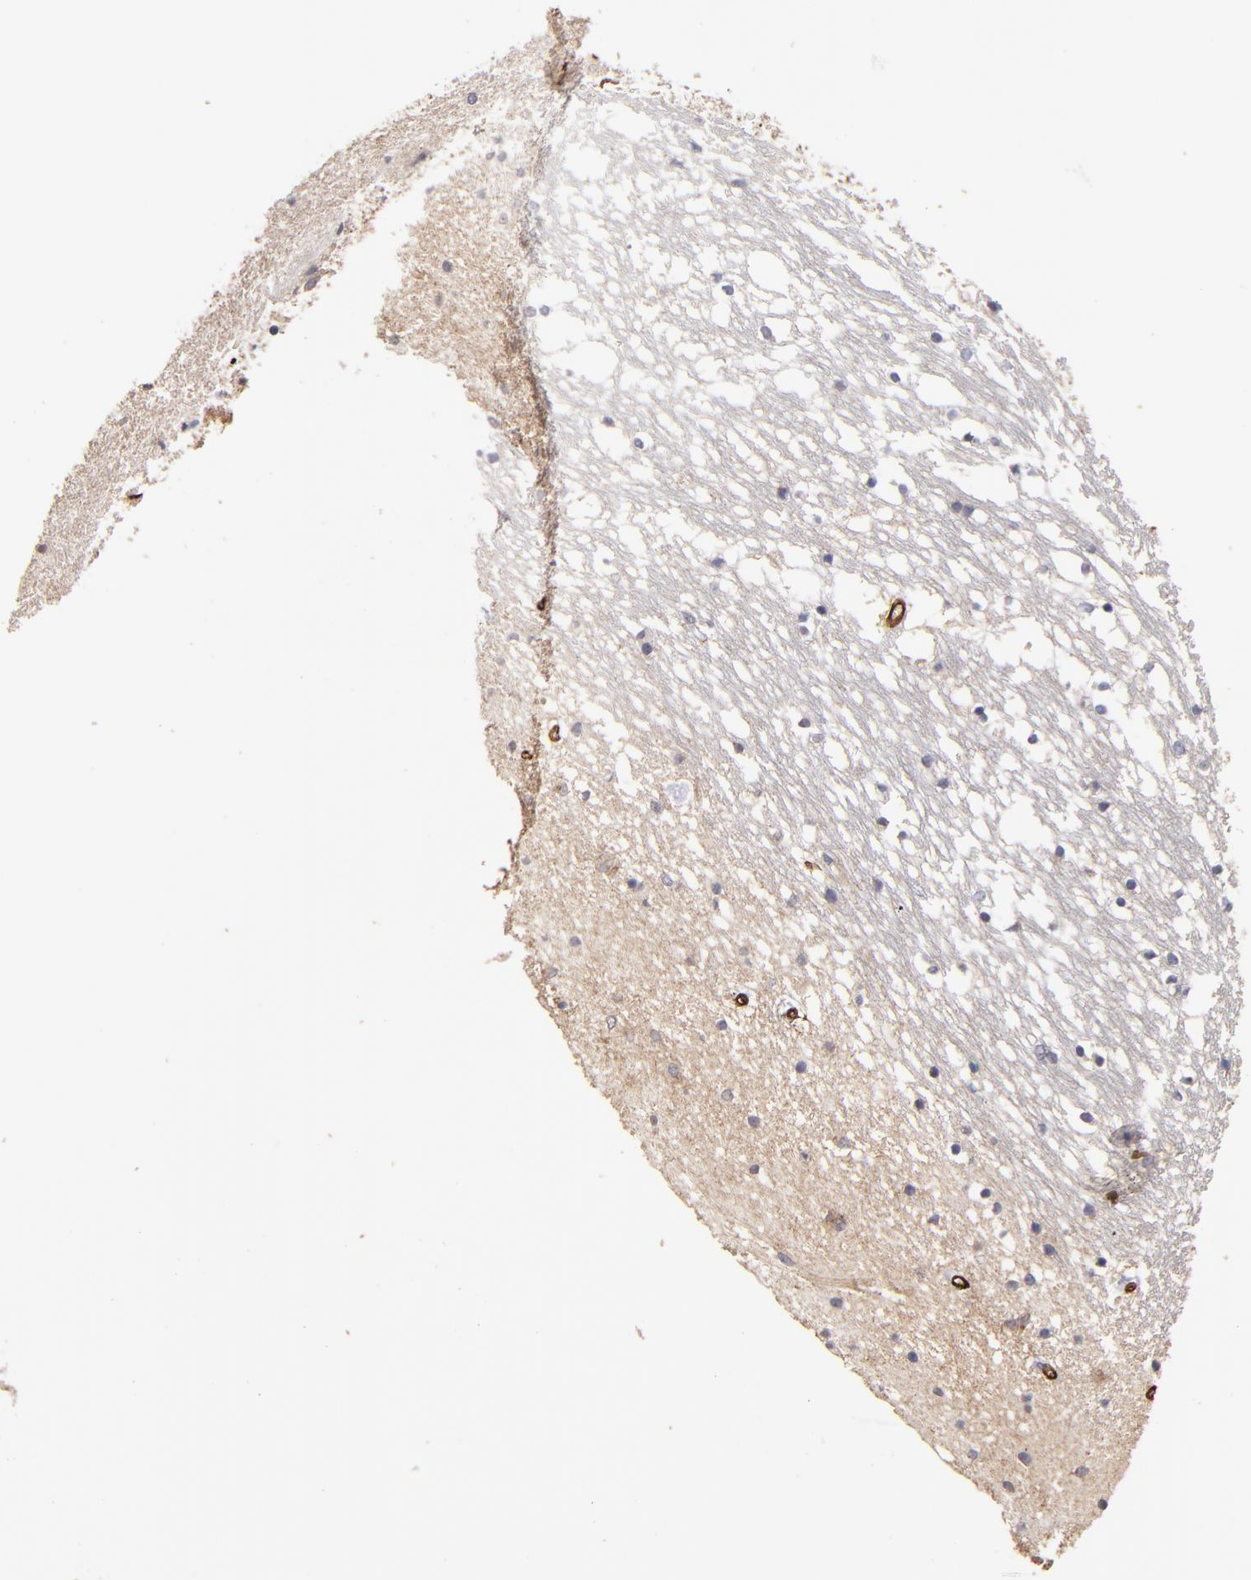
{"staining": {"intensity": "negative", "quantity": "none", "location": "none"}, "tissue": "caudate", "cell_type": "Glial cells", "image_type": "normal", "snomed": [{"axis": "morphology", "description": "Normal tissue, NOS"}, {"axis": "topography", "description": "Lateral ventricle wall"}], "caption": "Immunohistochemistry histopathology image of unremarkable caudate: human caudate stained with DAB (3,3'-diaminobenzidine) reveals no significant protein positivity in glial cells.", "gene": "CLDN5", "patient": {"sex": "male", "age": 45}}